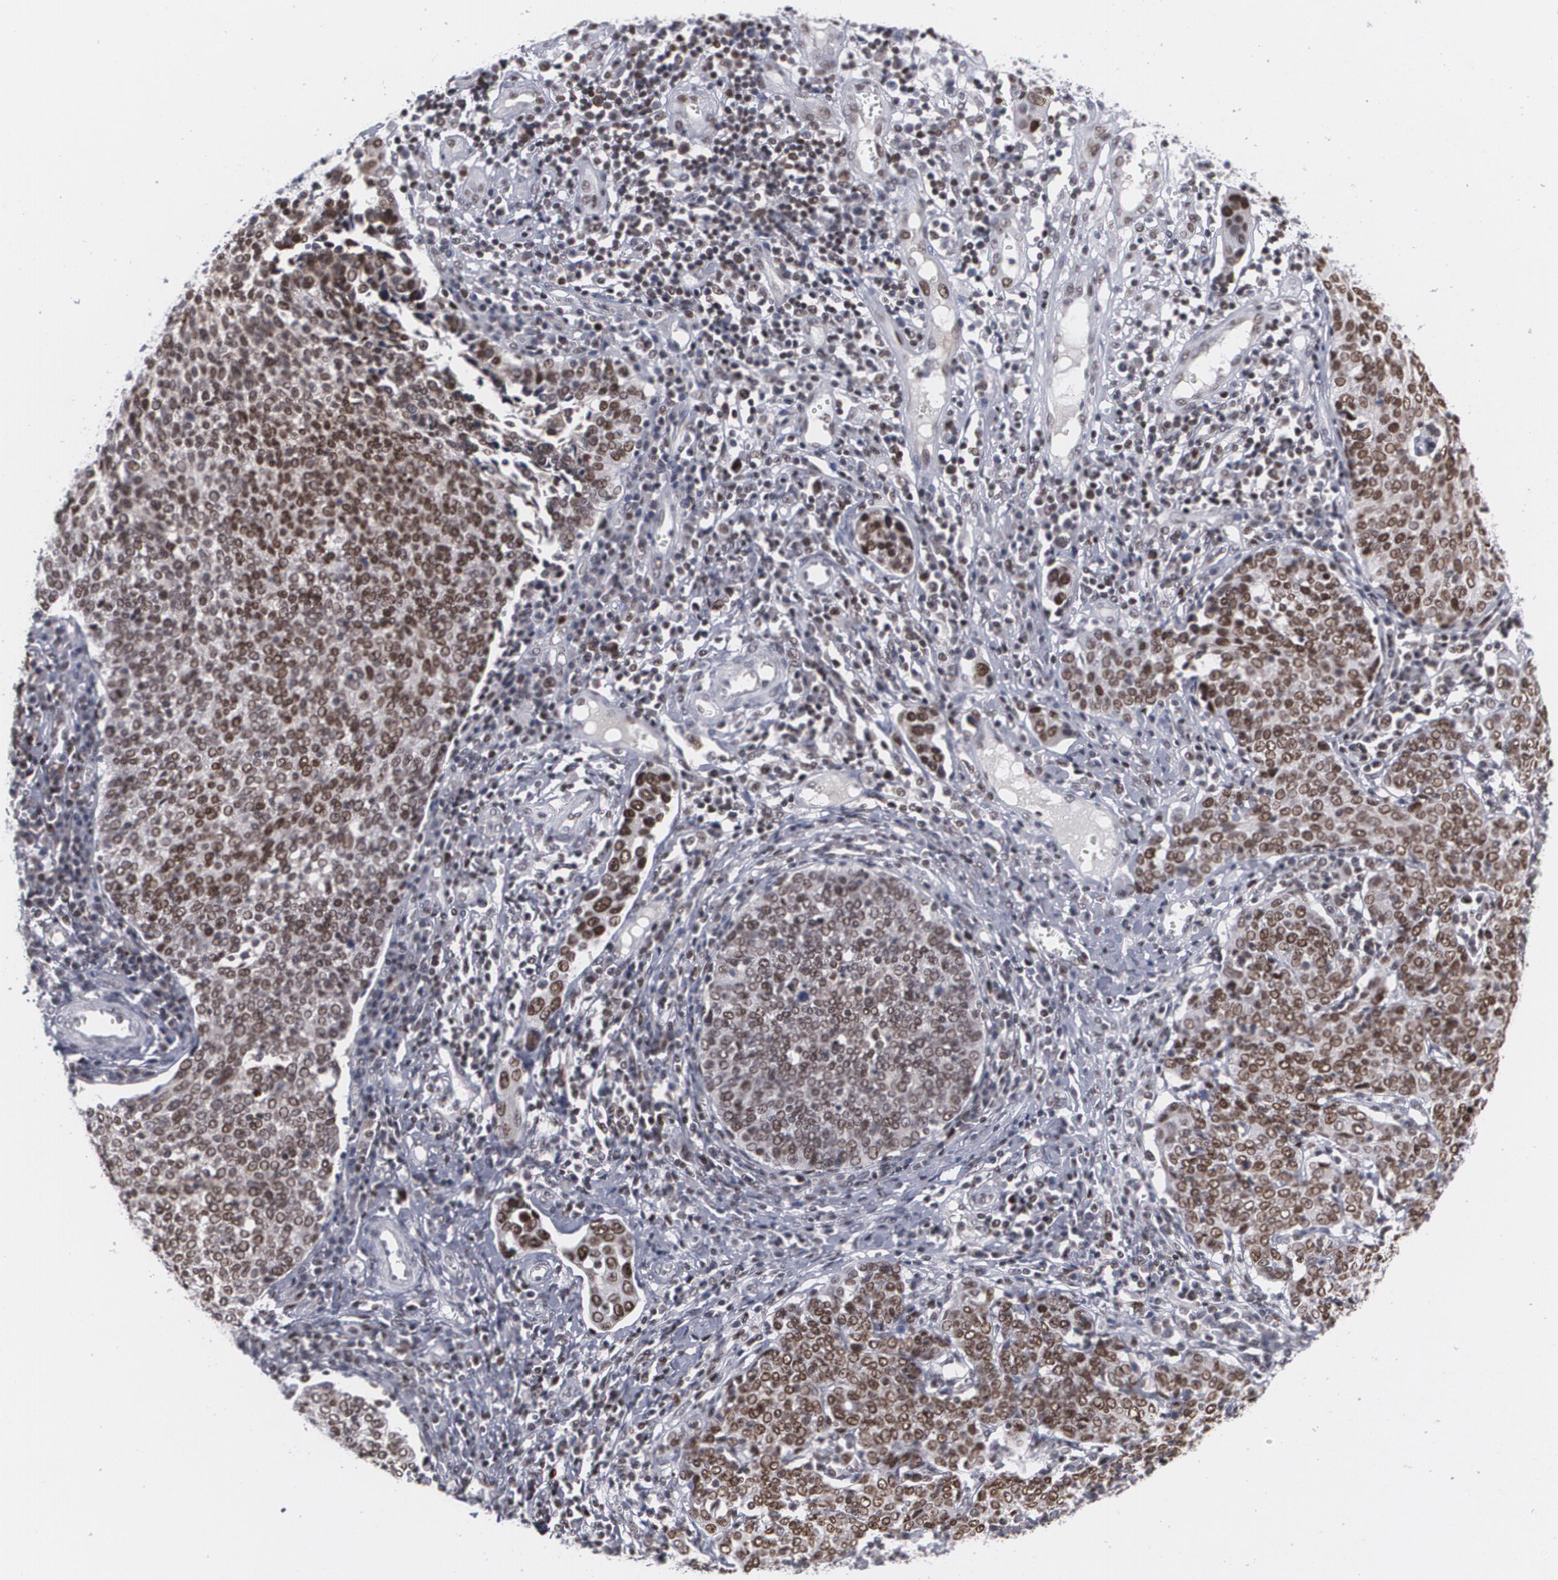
{"staining": {"intensity": "moderate", "quantity": ">75%", "location": "nuclear"}, "tissue": "cervical cancer", "cell_type": "Tumor cells", "image_type": "cancer", "snomed": [{"axis": "morphology", "description": "Squamous cell carcinoma, NOS"}, {"axis": "topography", "description": "Cervix"}], "caption": "Moderate nuclear protein positivity is seen in about >75% of tumor cells in cervical cancer. (DAB = brown stain, brightfield microscopy at high magnification).", "gene": "MCL1", "patient": {"sex": "female", "age": 40}}